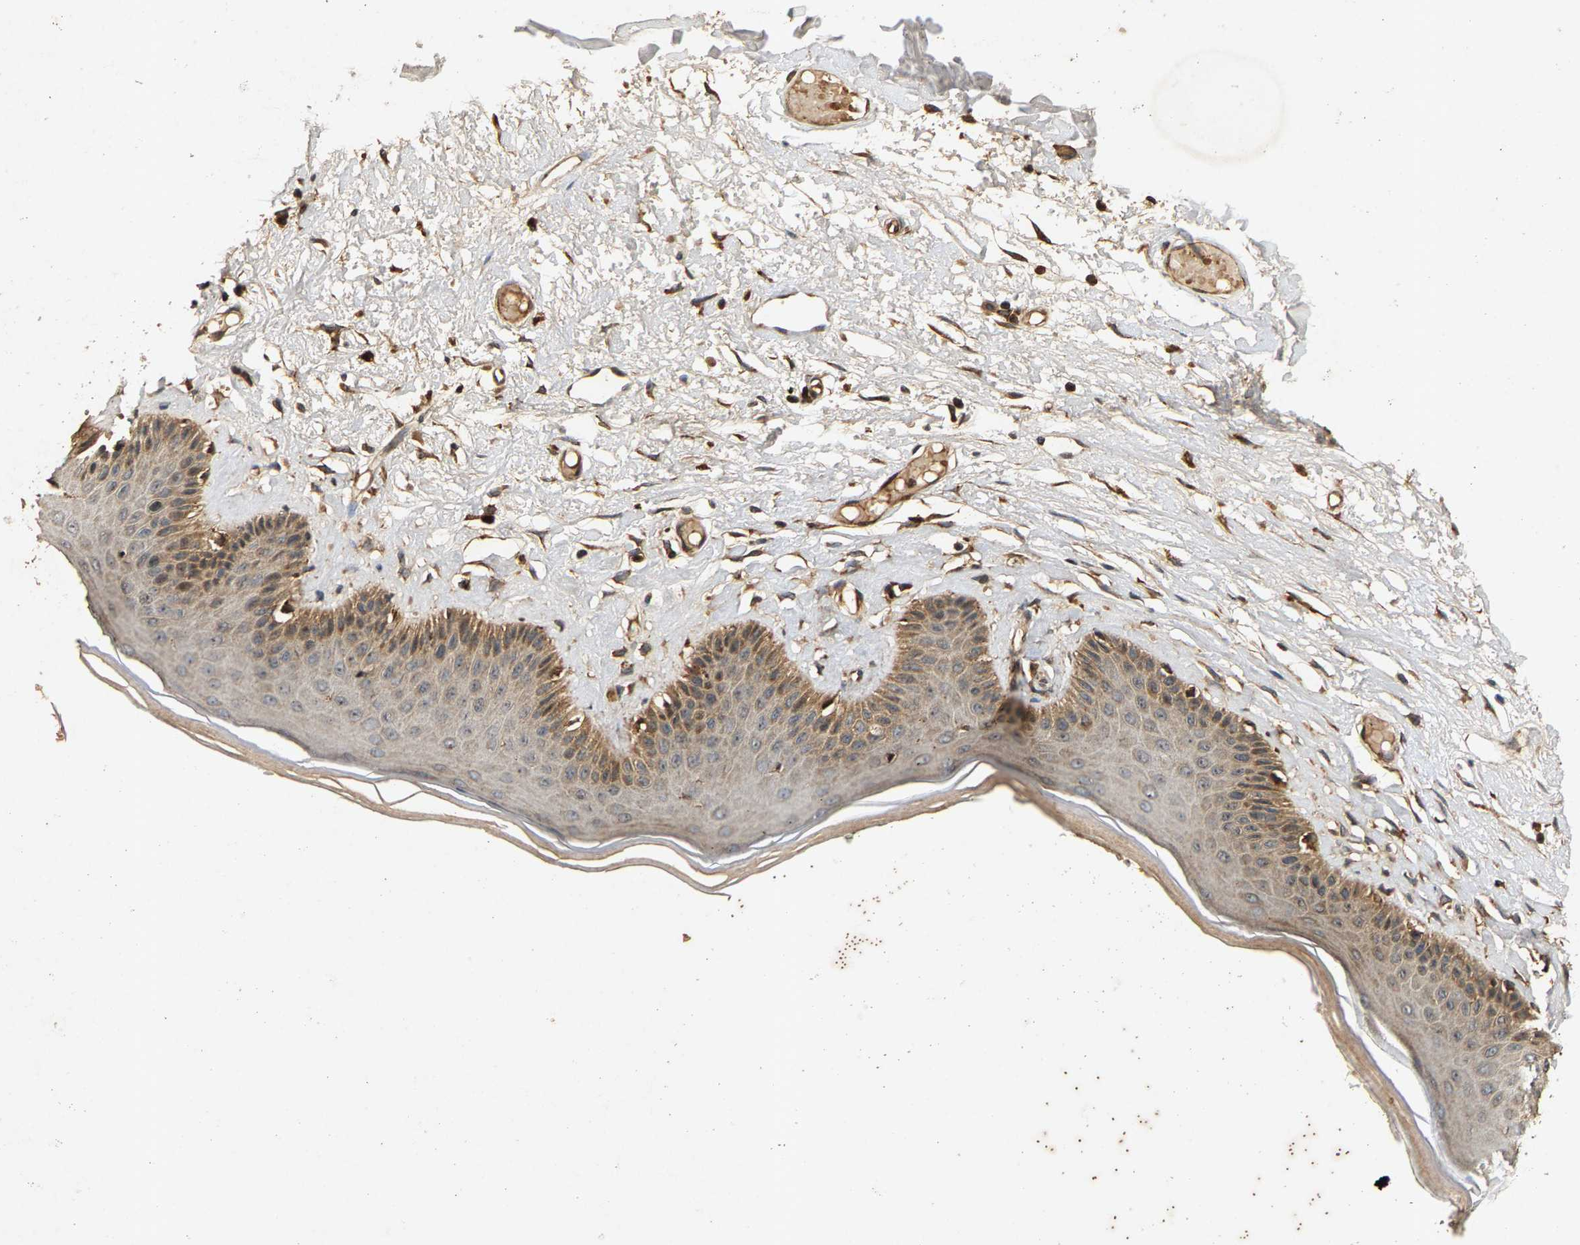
{"staining": {"intensity": "moderate", "quantity": ">75%", "location": "cytoplasmic/membranous"}, "tissue": "skin", "cell_type": "Epidermal cells", "image_type": "normal", "snomed": [{"axis": "morphology", "description": "Normal tissue, NOS"}, {"axis": "topography", "description": "Vulva"}], "caption": "IHC of benign human skin displays medium levels of moderate cytoplasmic/membranous staining in about >75% of epidermal cells. (IHC, brightfield microscopy, high magnification).", "gene": "CIDEC", "patient": {"sex": "female", "age": 73}}